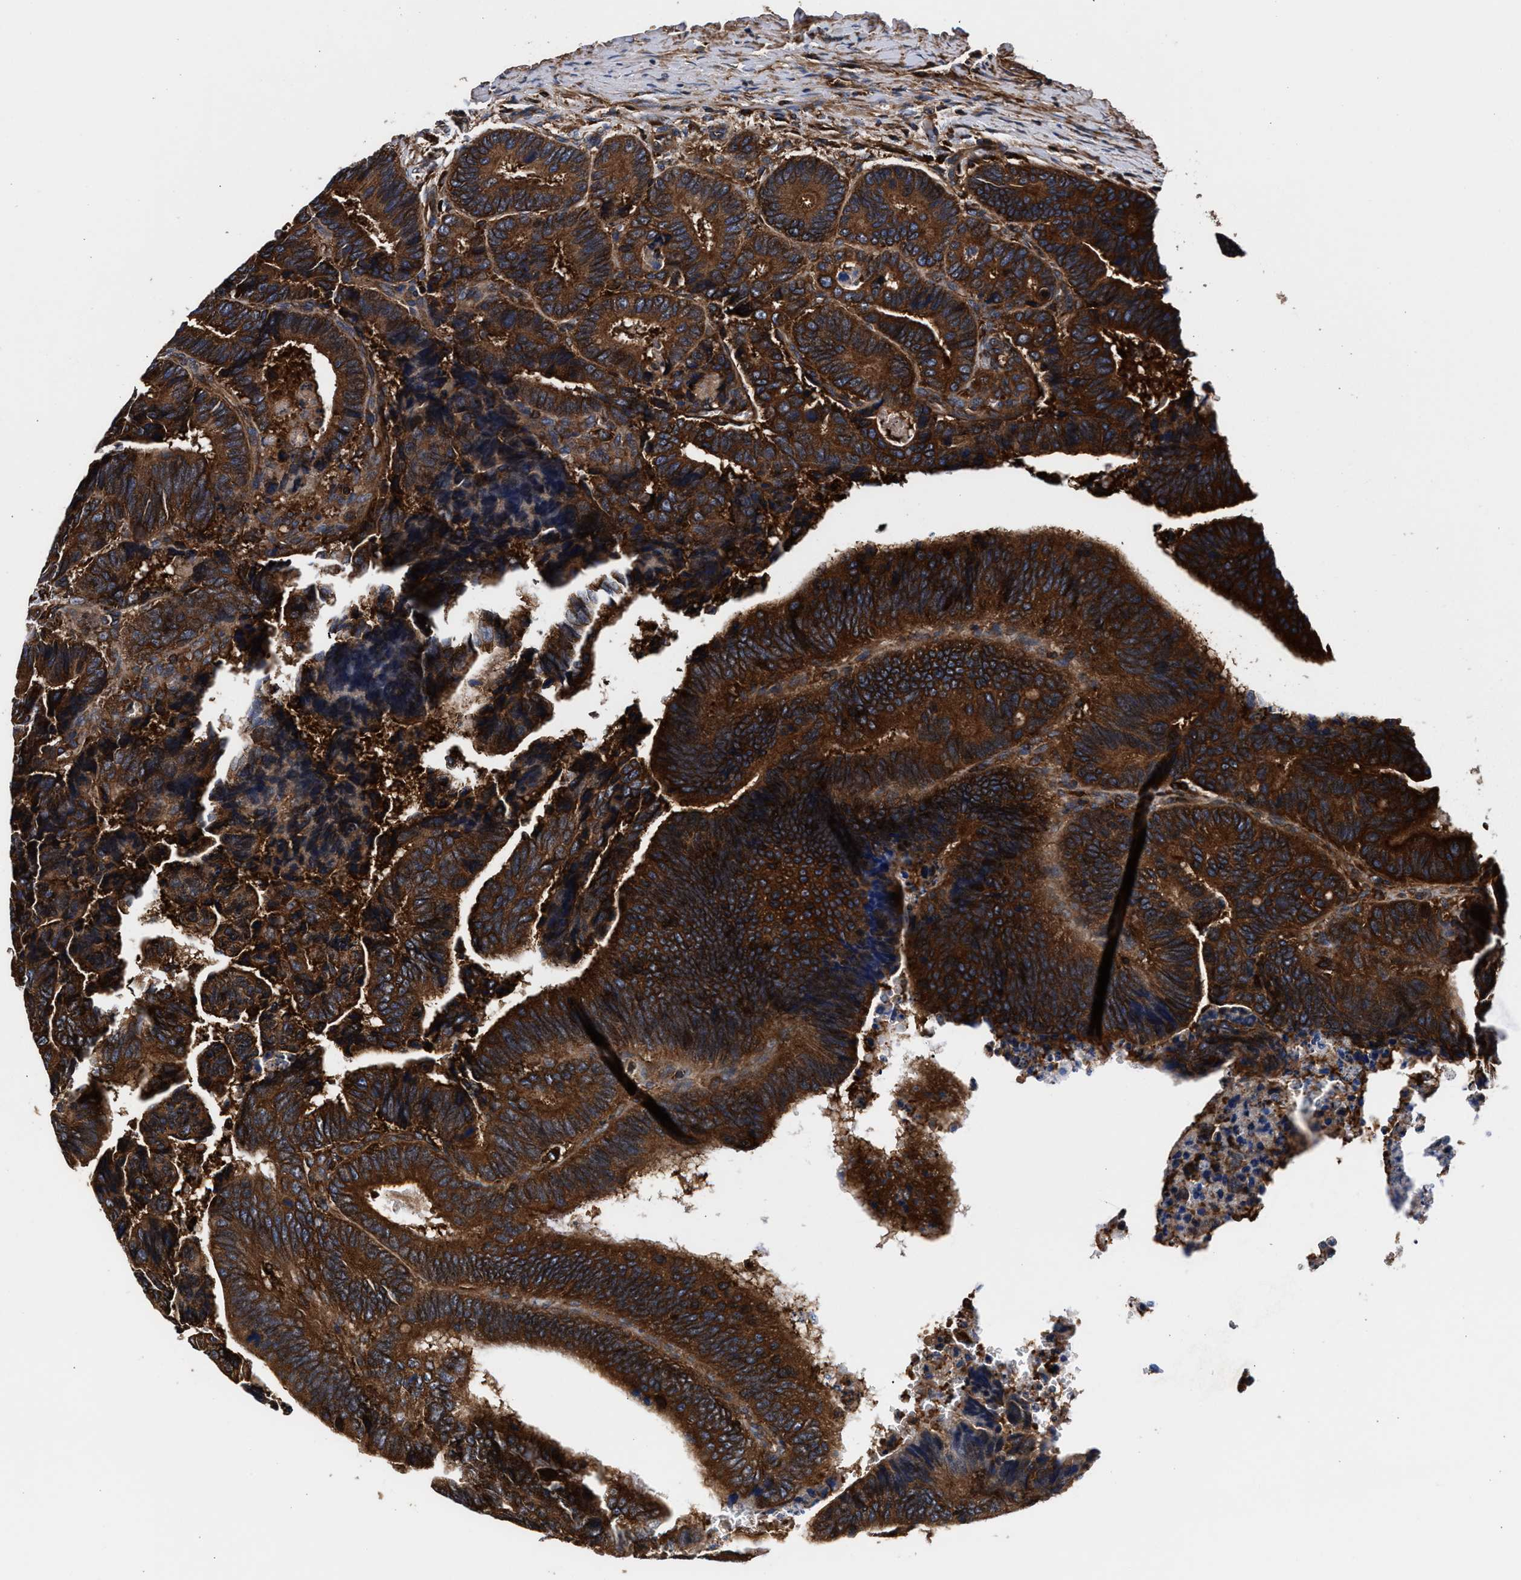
{"staining": {"intensity": "strong", "quantity": ">75%", "location": "cytoplasmic/membranous"}, "tissue": "colorectal cancer", "cell_type": "Tumor cells", "image_type": "cancer", "snomed": [{"axis": "morphology", "description": "Inflammation, NOS"}, {"axis": "morphology", "description": "Adenocarcinoma, NOS"}, {"axis": "topography", "description": "Colon"}], "caption": "Immunohistochemical staining of adenocarcinoma (colorectal) shows high levels of strong cytoplasmic/membranous protein staining in about >75% of tumor cells.", "gene": "KYAT1", "patient": {"sex": "male", "age": 72}}